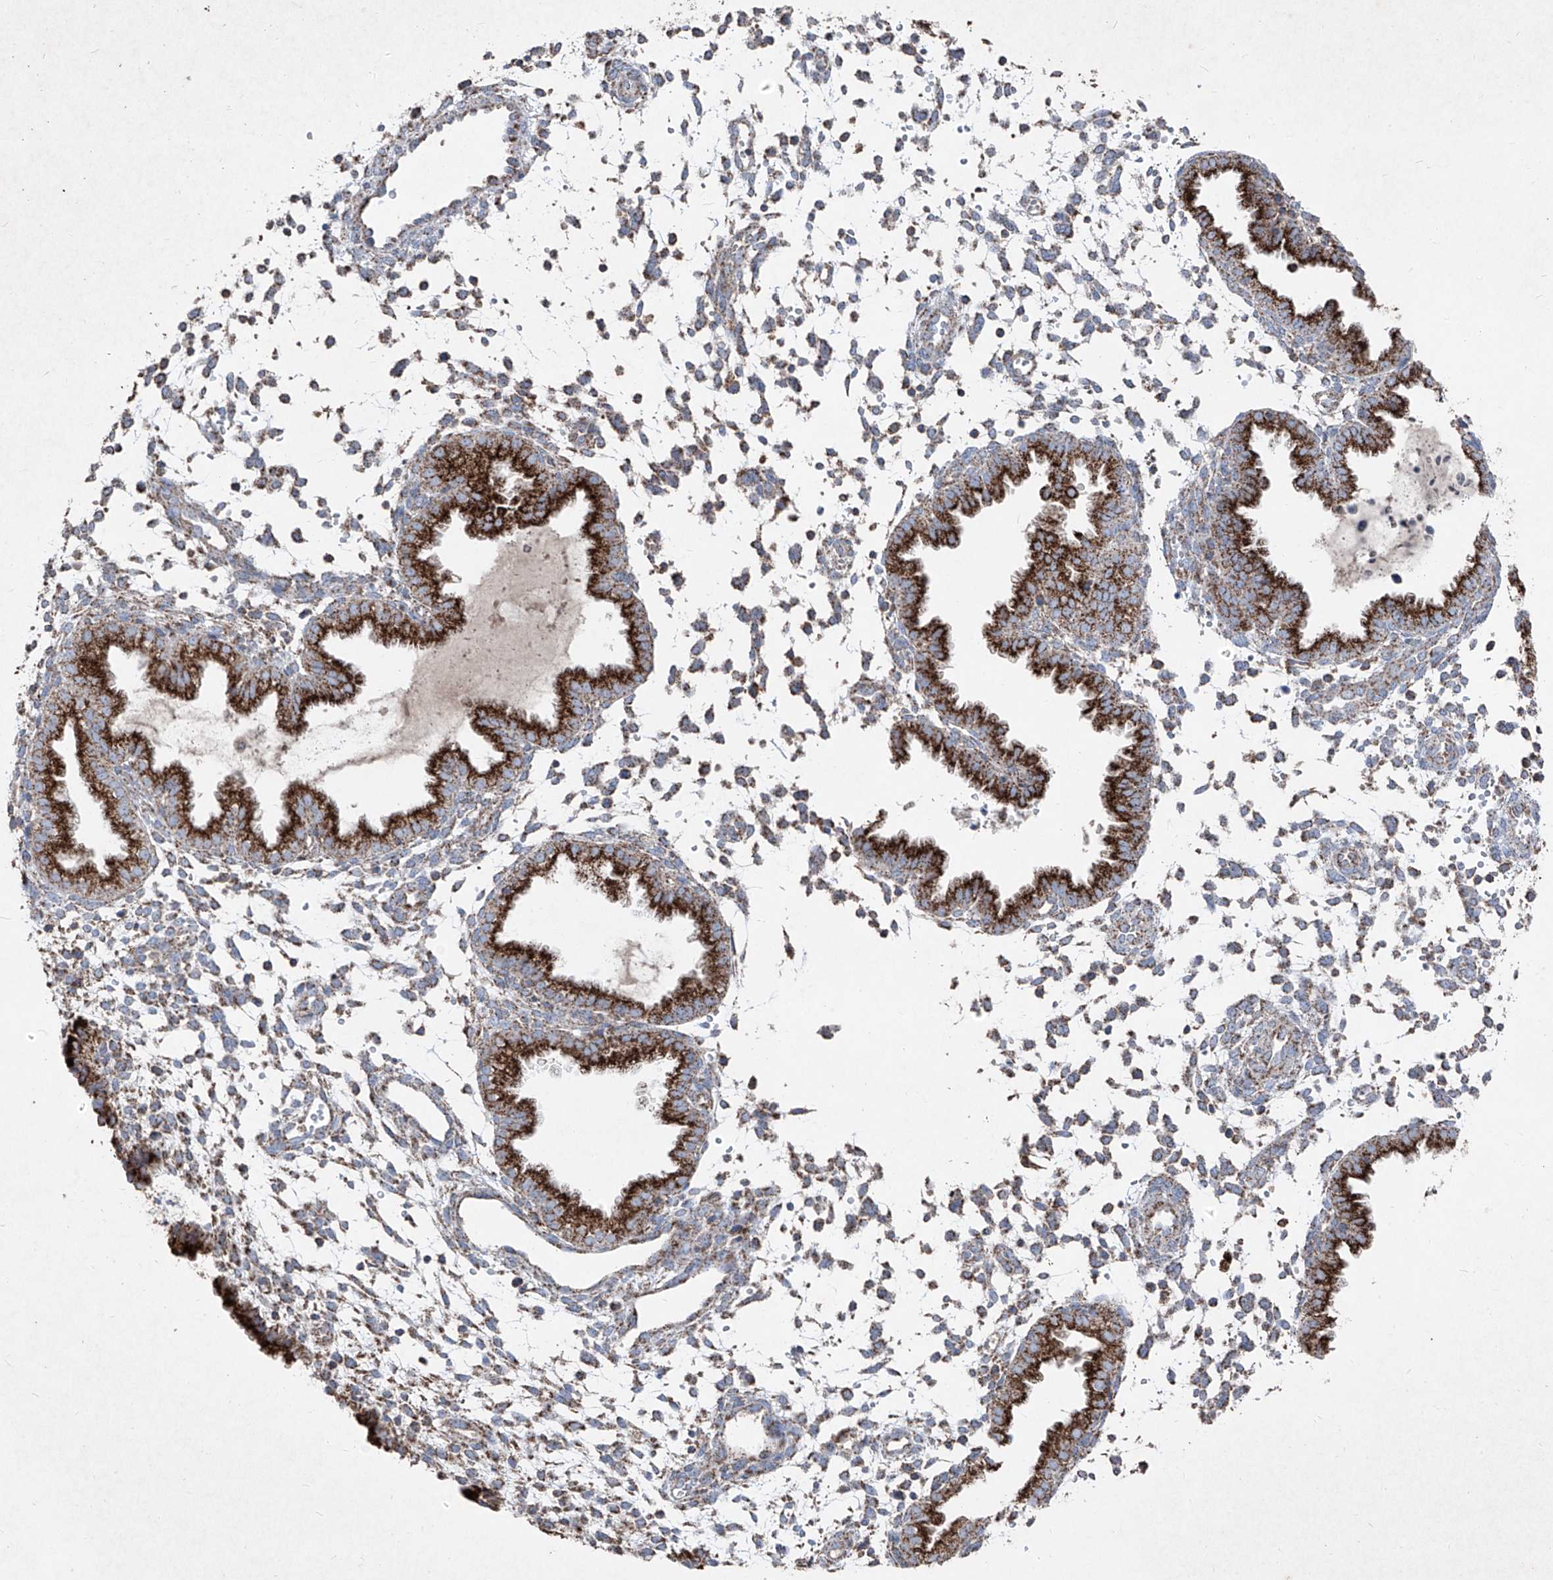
{"staining": {"intensity": "moderate", "quantity": "<25%", "location": "cytoplasmic/membranous"}, "tissue": "endometrium", "cell_type": "Cells in endometrial stroma", "image_type": "normal", "snomed": [{"axis": "morphology", "description": "Normal tissue, NOS"}, {"axis": "topography", "description": "Endometrium"}], "caption": "Approximately <25% of cells in endometrial stroma in benign human endometrium exhibit moderate cytoplasmic/membranous protein expression as visualized by brown immunohistochemical staining.", "gene": "ABCD3", "patient": {"sex": "female", "age": 33}}